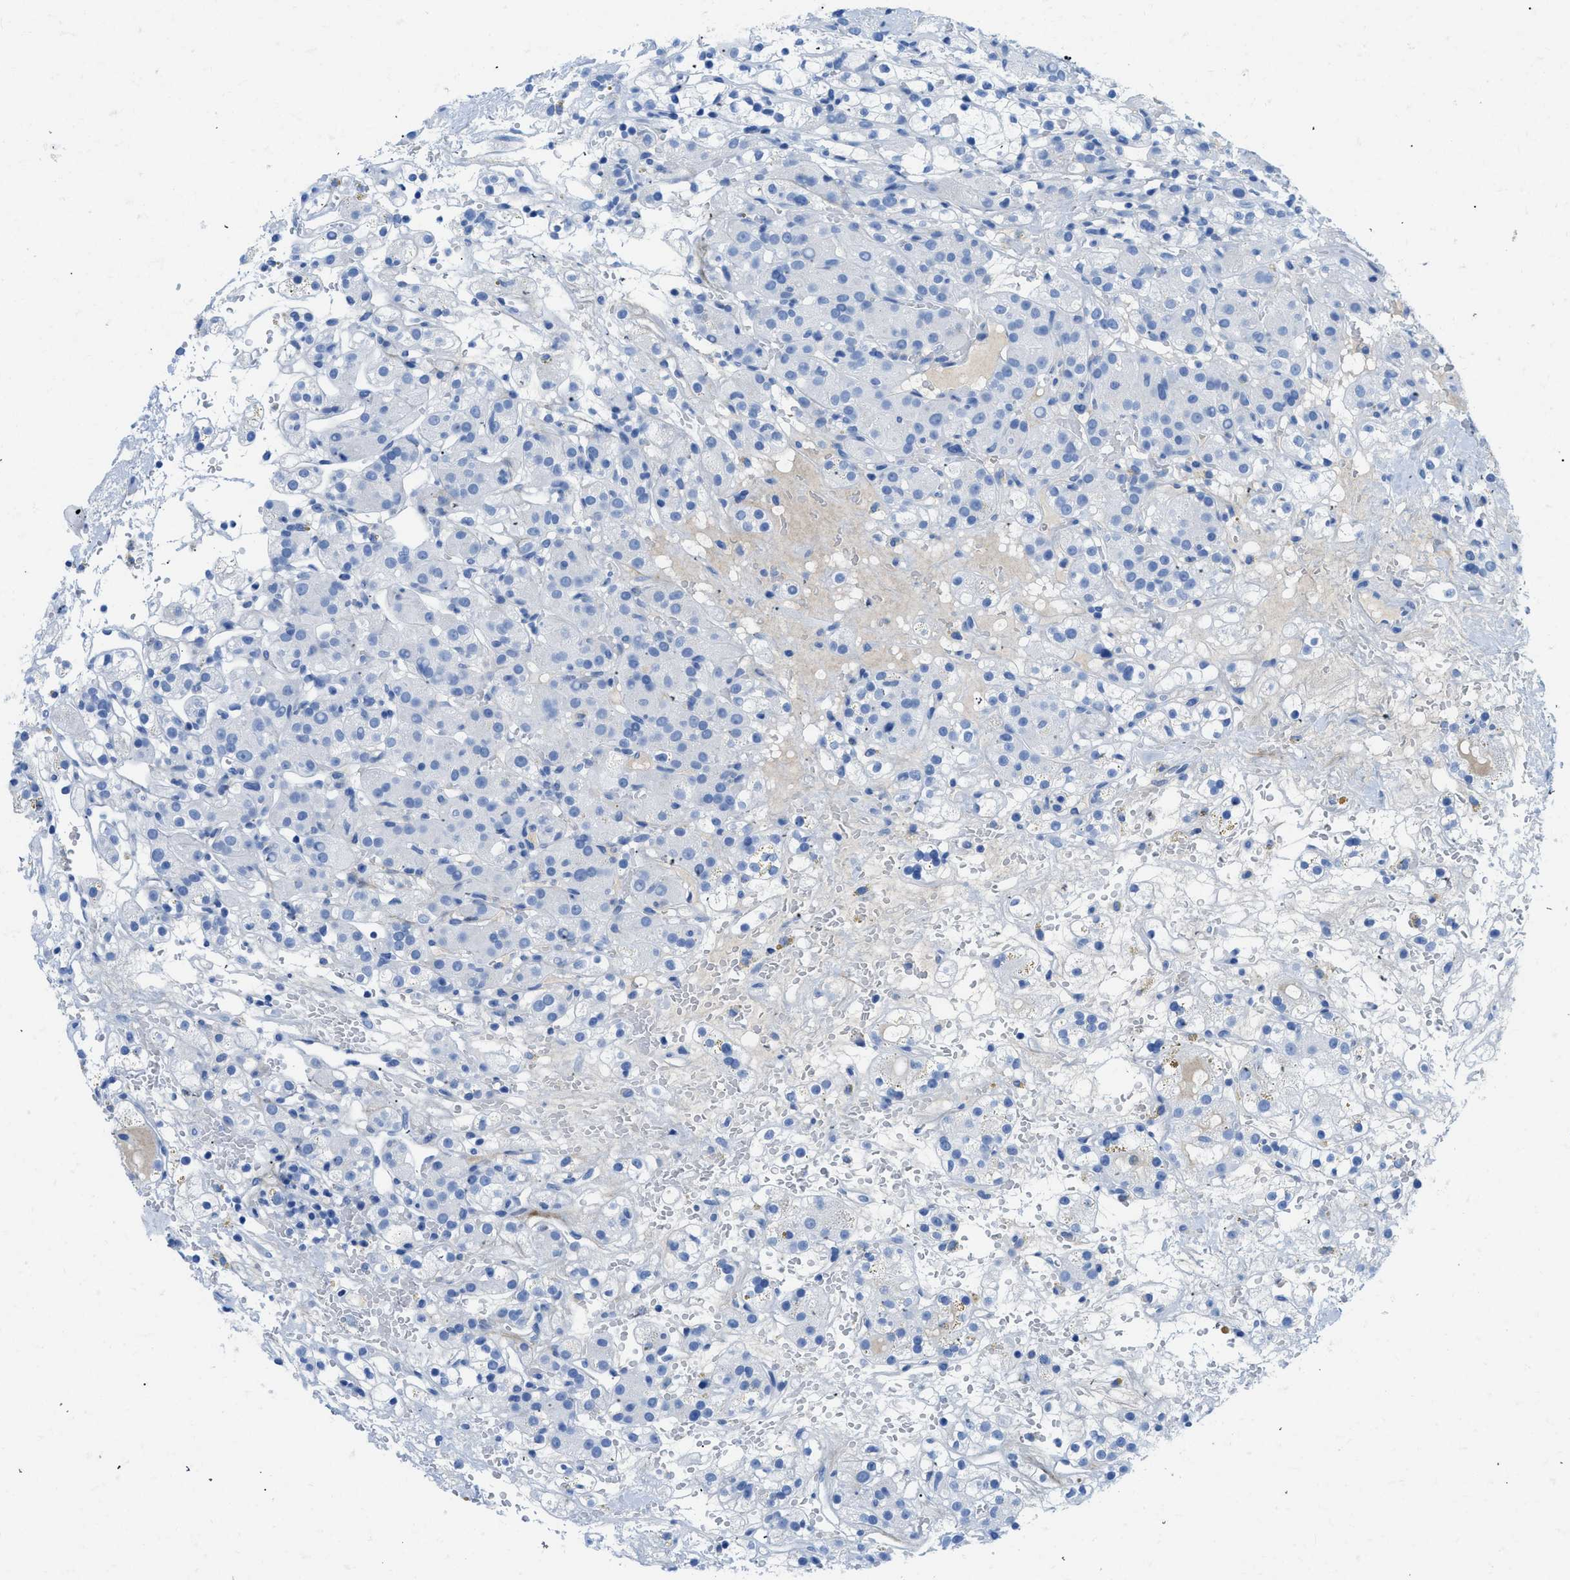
{"staining": {"intensity": "negative", "quantity": "none", "location": "none"}, "tissue": "renal cancer", "cell_type": "Tumor cells", "image_type": "cancer", "snomed": [{"axis": "morphology", "description": "Adenocarcinoma, NOS"}, {"axis": "topography", "description": "Kidney"}], "caption": "High power microscopy image of an immunohistochemistry histopathology image of adenocarcinoma (renal), revealing no significant positivity in tumor cells.", "gene": "COL3A1", "patient": {"sex": "male", "age": 61}}